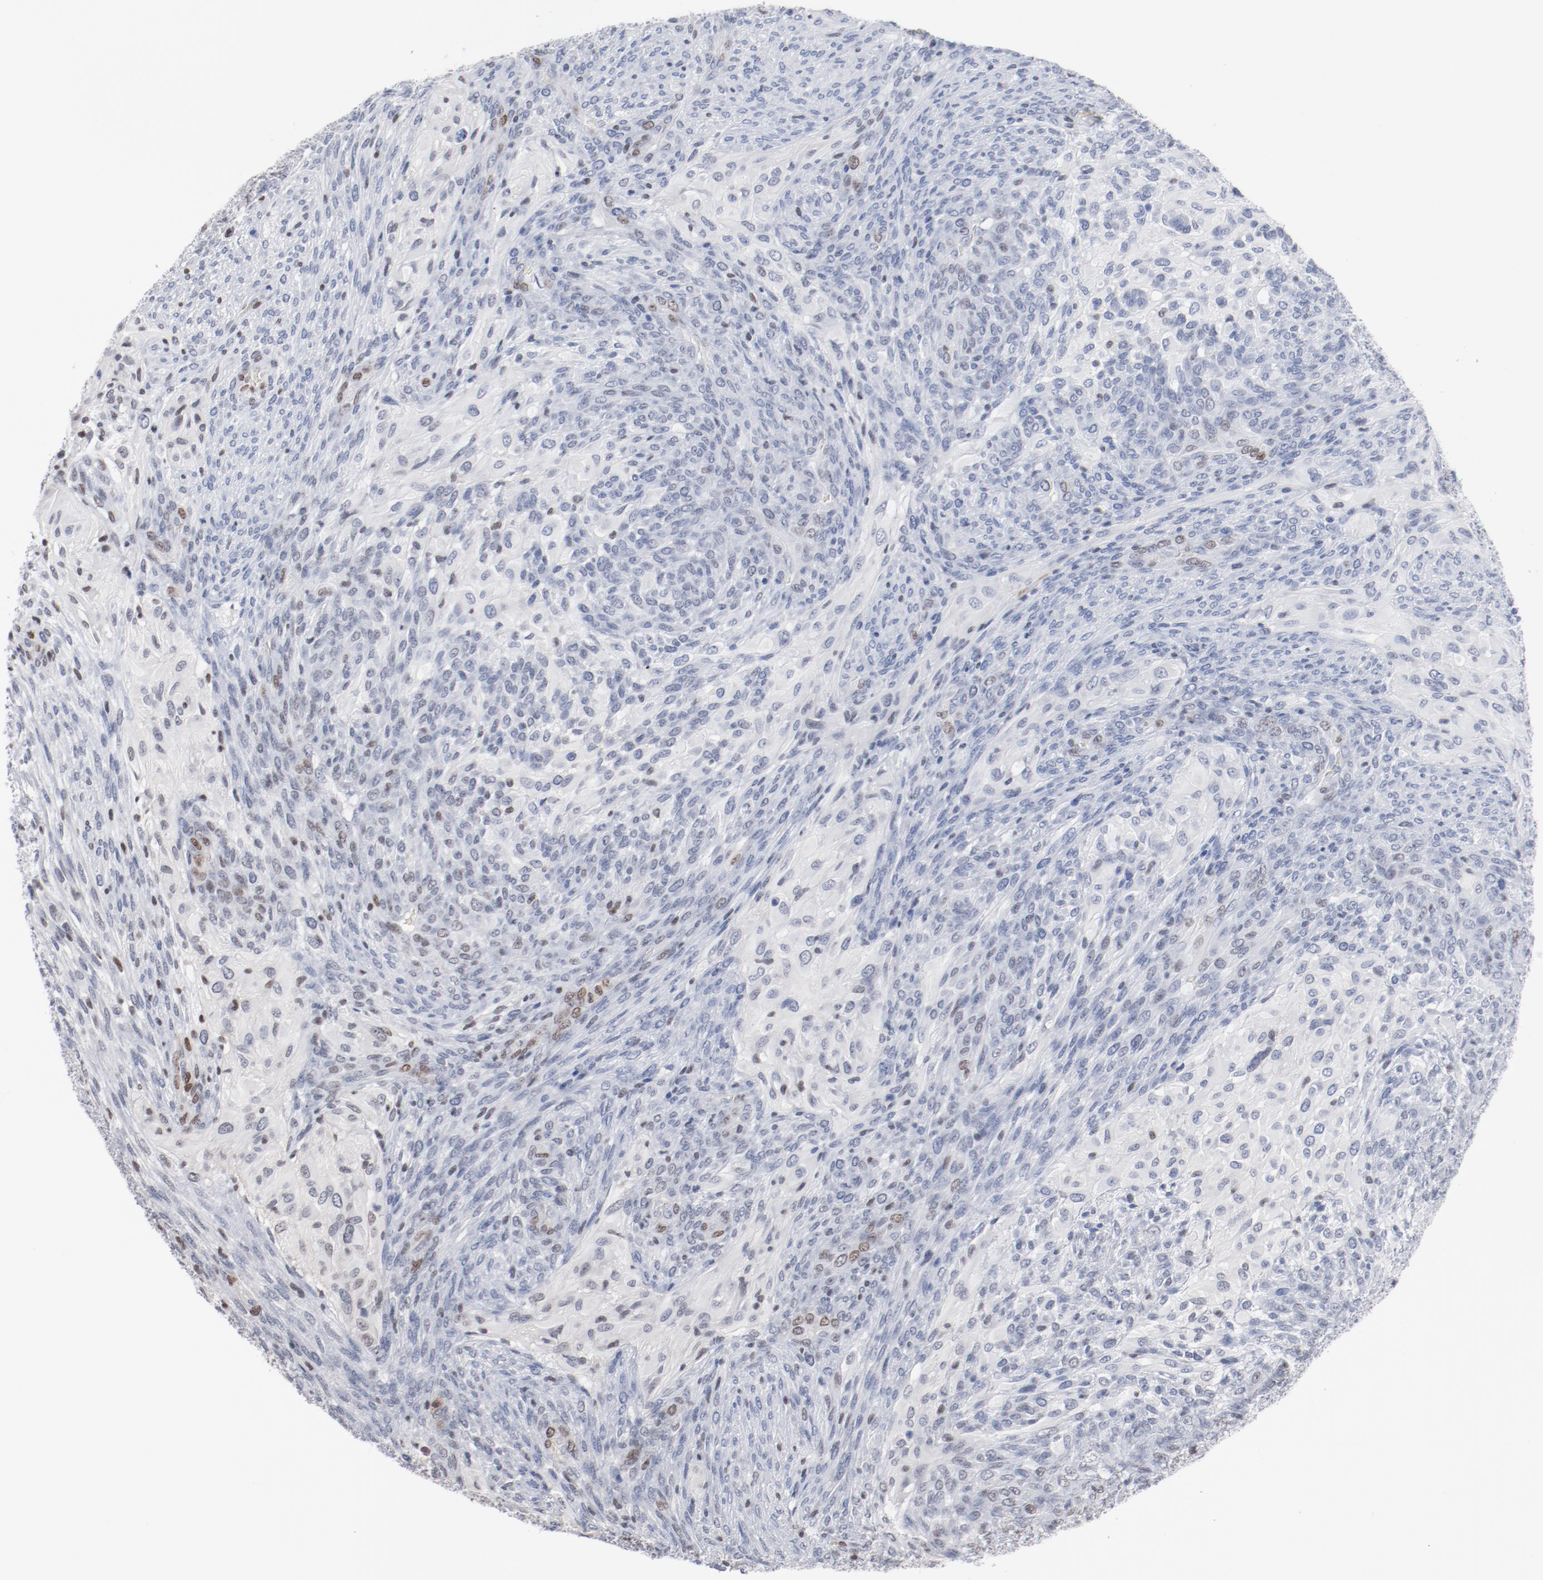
{"staining": {"intensity": "moderate", "quantity": "25%-75%", "location": "nuclear"}, "tissue": "glioma", "cell_type": "Tumor cells", "image_type": "cancer", "snomed": [{"axis": "morphology", "description": "Glioma, malignant, High grade"}, {"axis": "topography", "description": "Cerebral cortex"}], "caption": "There is medium levels of moderate nuclear staining in tumor cells of glioma, as demonstrated by immunohistochemical staining (brown color).", "gene": "ZEB2", "patient": {"sex": "female", "age": 55}}